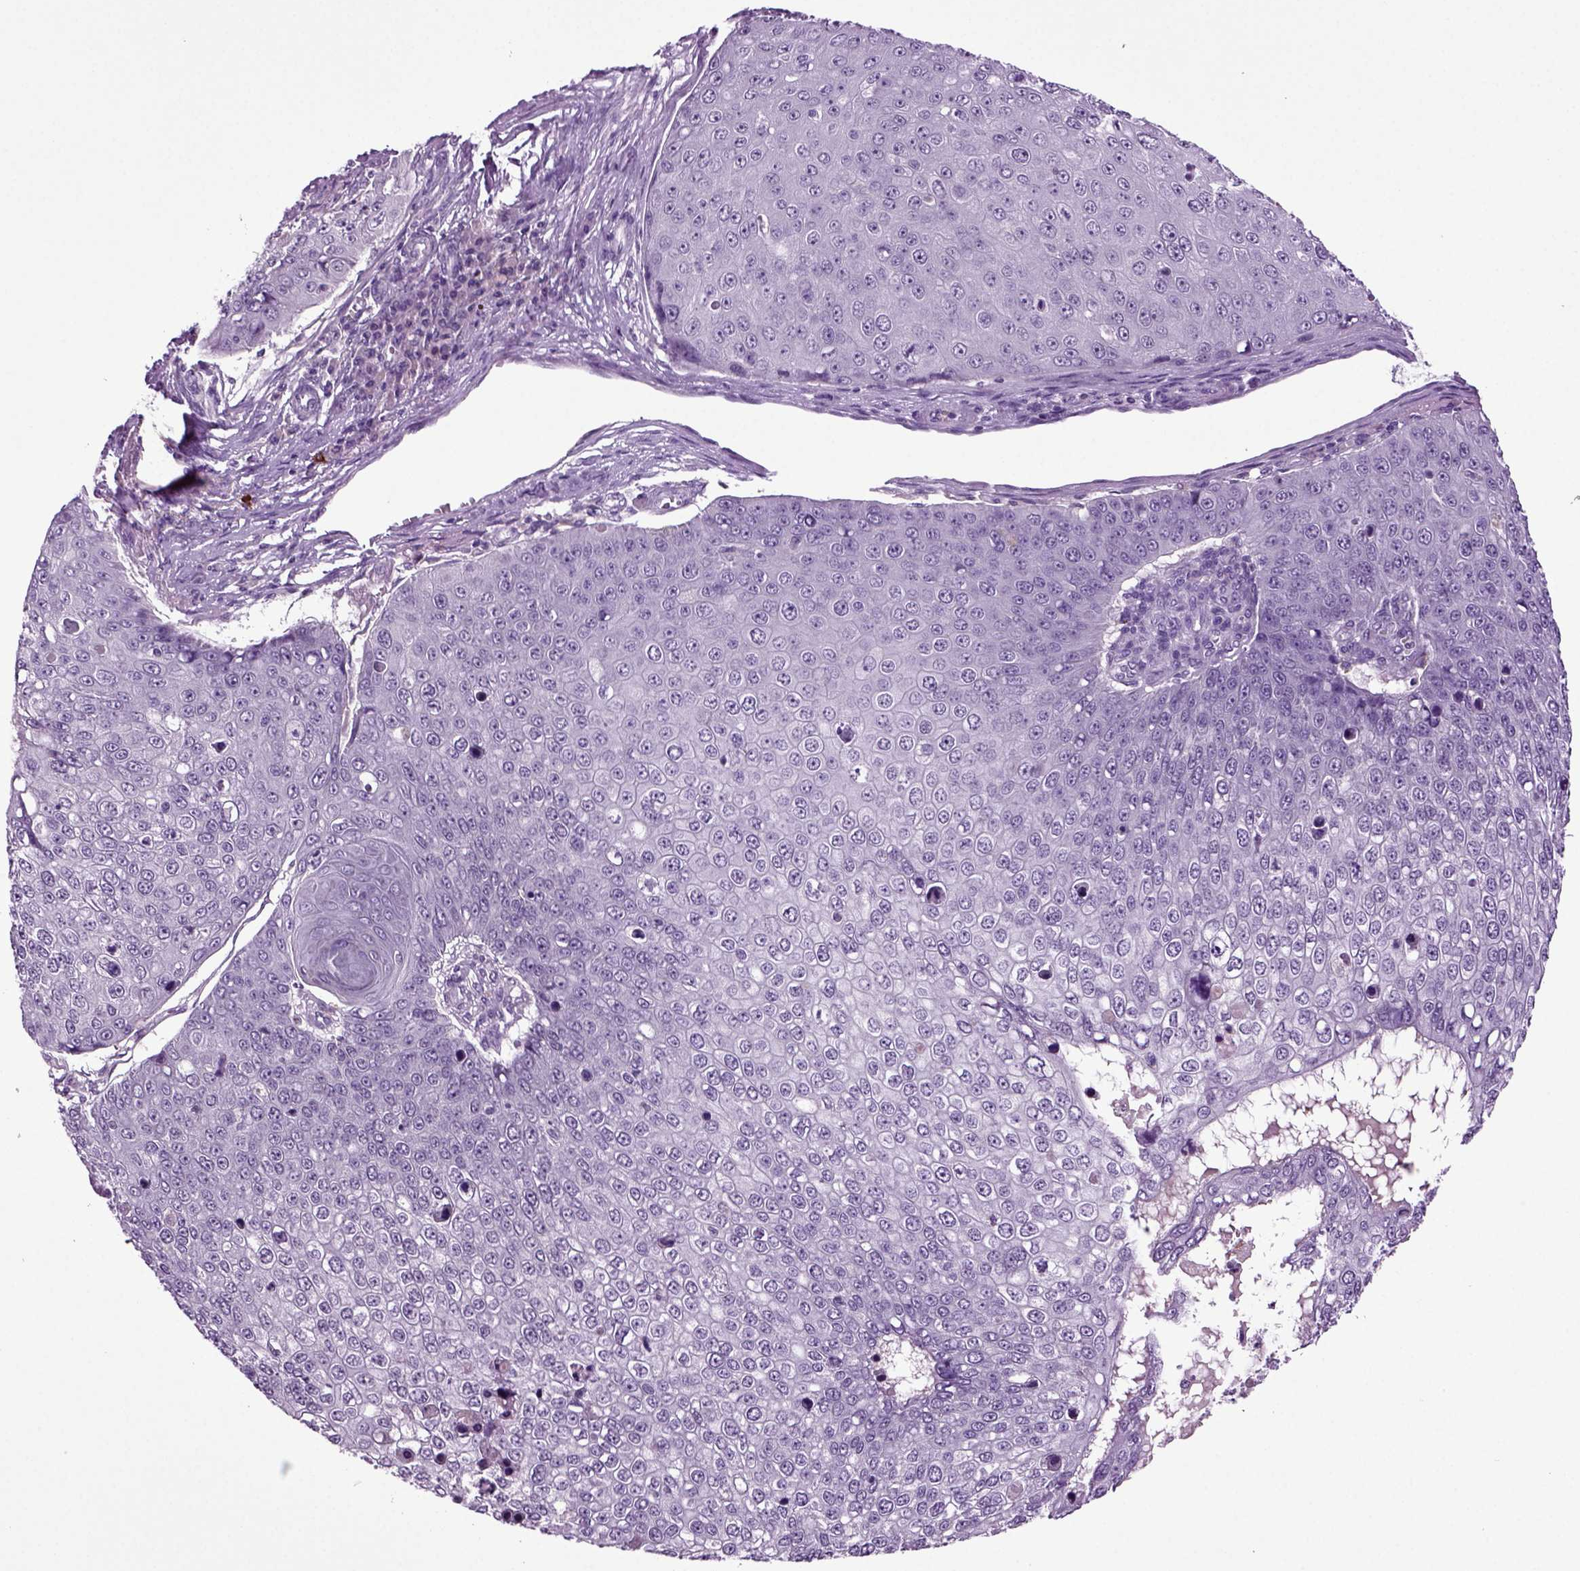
{"staining": {"intensity": "negative", "quantity": "none", "location": "none"}, "tissue": "skin cancer", "cell_type": "Tumor cells", "image_type": "cancer", "snomed": [{"axis": "morphology", "description": "Squamous cell carcinoma, NOS"}, {"axis": "topography", "description": "Skin"}], "caption": "Micrograph shows no protein expression in tumor cells of skin cancer (squamous cell carcinoma) tissue.", "gene": "FGF11", "patient": {"sex": "male", "age": 71}}